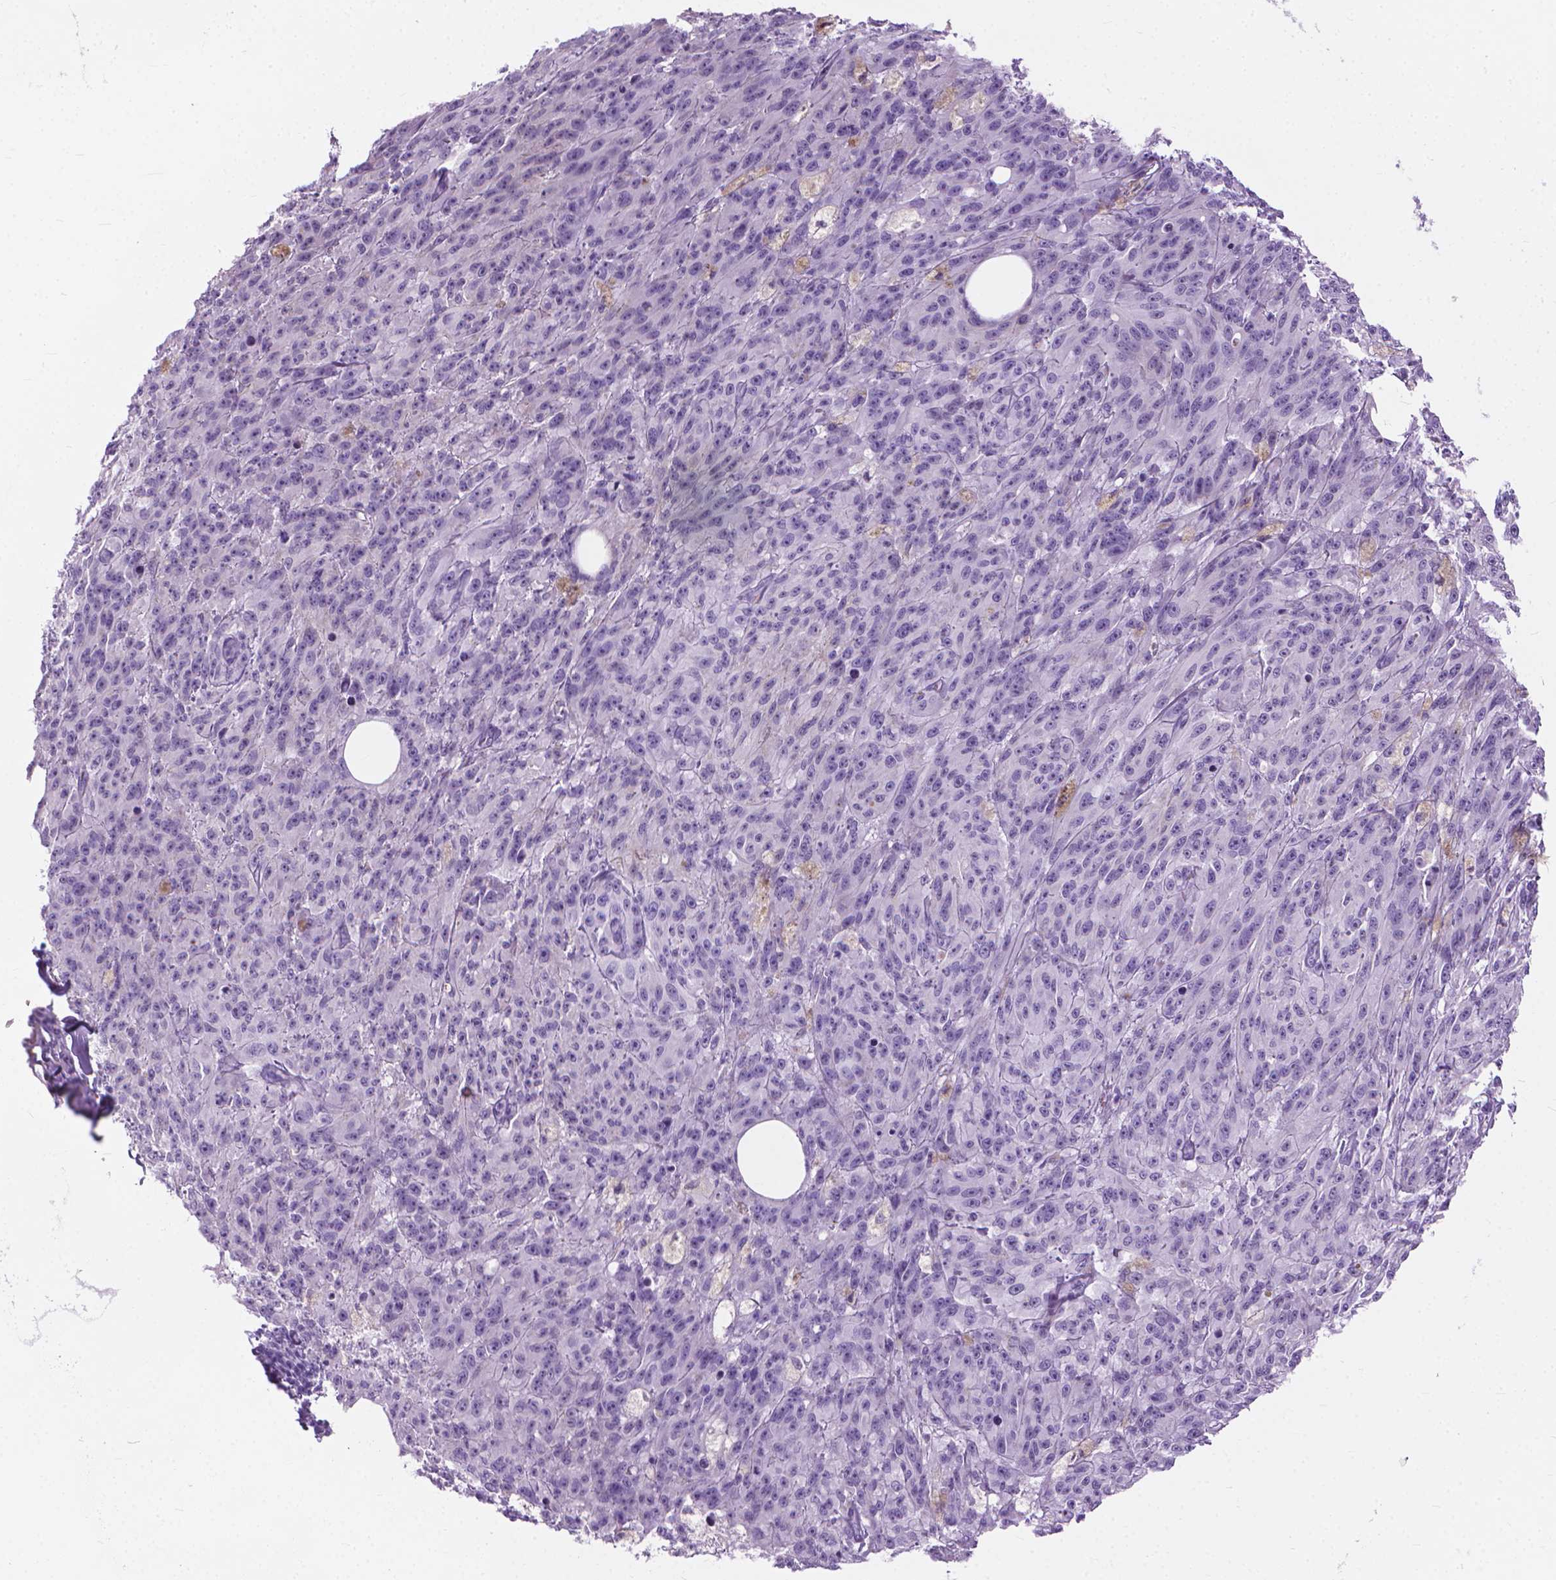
{"staining": {"intensity": "negative", "quantity": "none", "location": "none"}, "tissue": "melanoma", "cell_type": "Tumor cells", "image_type": "cancer", "snomed": [{"axis": "morphology", "description": "Malignant melanoma, NOS"}, {"axis": "topography", "description": "Skin"}], "caption": "Melanoma was stained to show a protein in brown. There is no significant positivity in tumor cells. Brightfield microscopy of immunohistochemistry (IHC) stained with DAB (brown) and hematoxylin (blue), captured at high magnification.", "gene": "HTR2B", "patient": {"sex": "female", "age": 34}}